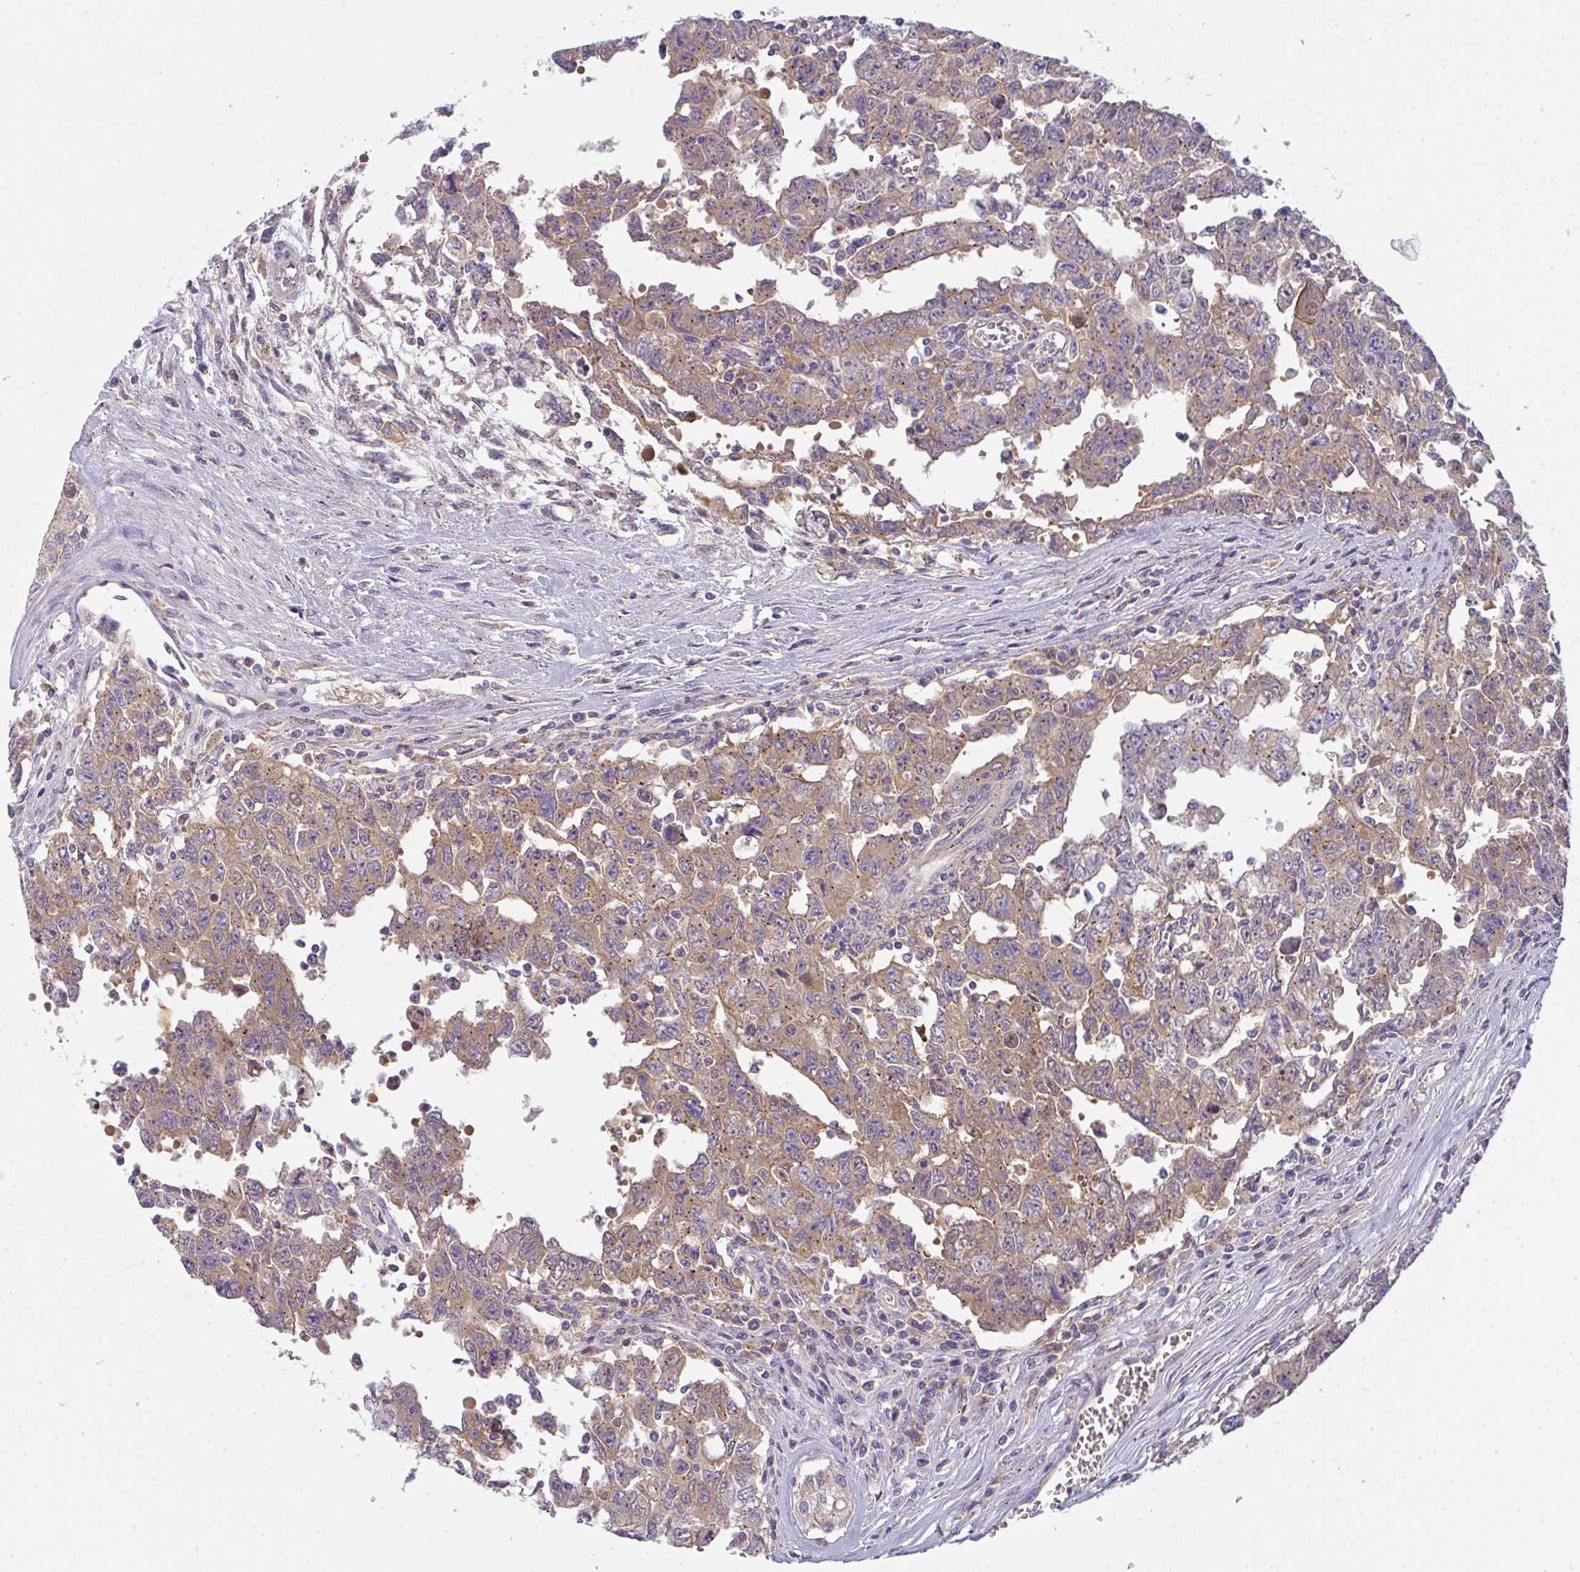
{"staining": {"intensity": "moderate", "quantity": ">75%", "location": "cytoplasmic/membranous"}, "tissue": "testis cancer", "cell_type": "Tumor cells", "image_type": "cancer", "snomed": [{"axis": "morphology", "description": "Carcinoma, Embryonal, NOS"}, {"axis": "topography", "description": "Testis"}], "caption": "The image exhibits immunohistochemical staining of testis embryonal carcinoma. There is moderate cytoplasmic/membranous expression is seen in about >75% of tumor cells.", "gene": "SNX5", "patient": {"sex": "male", "age": 24}}